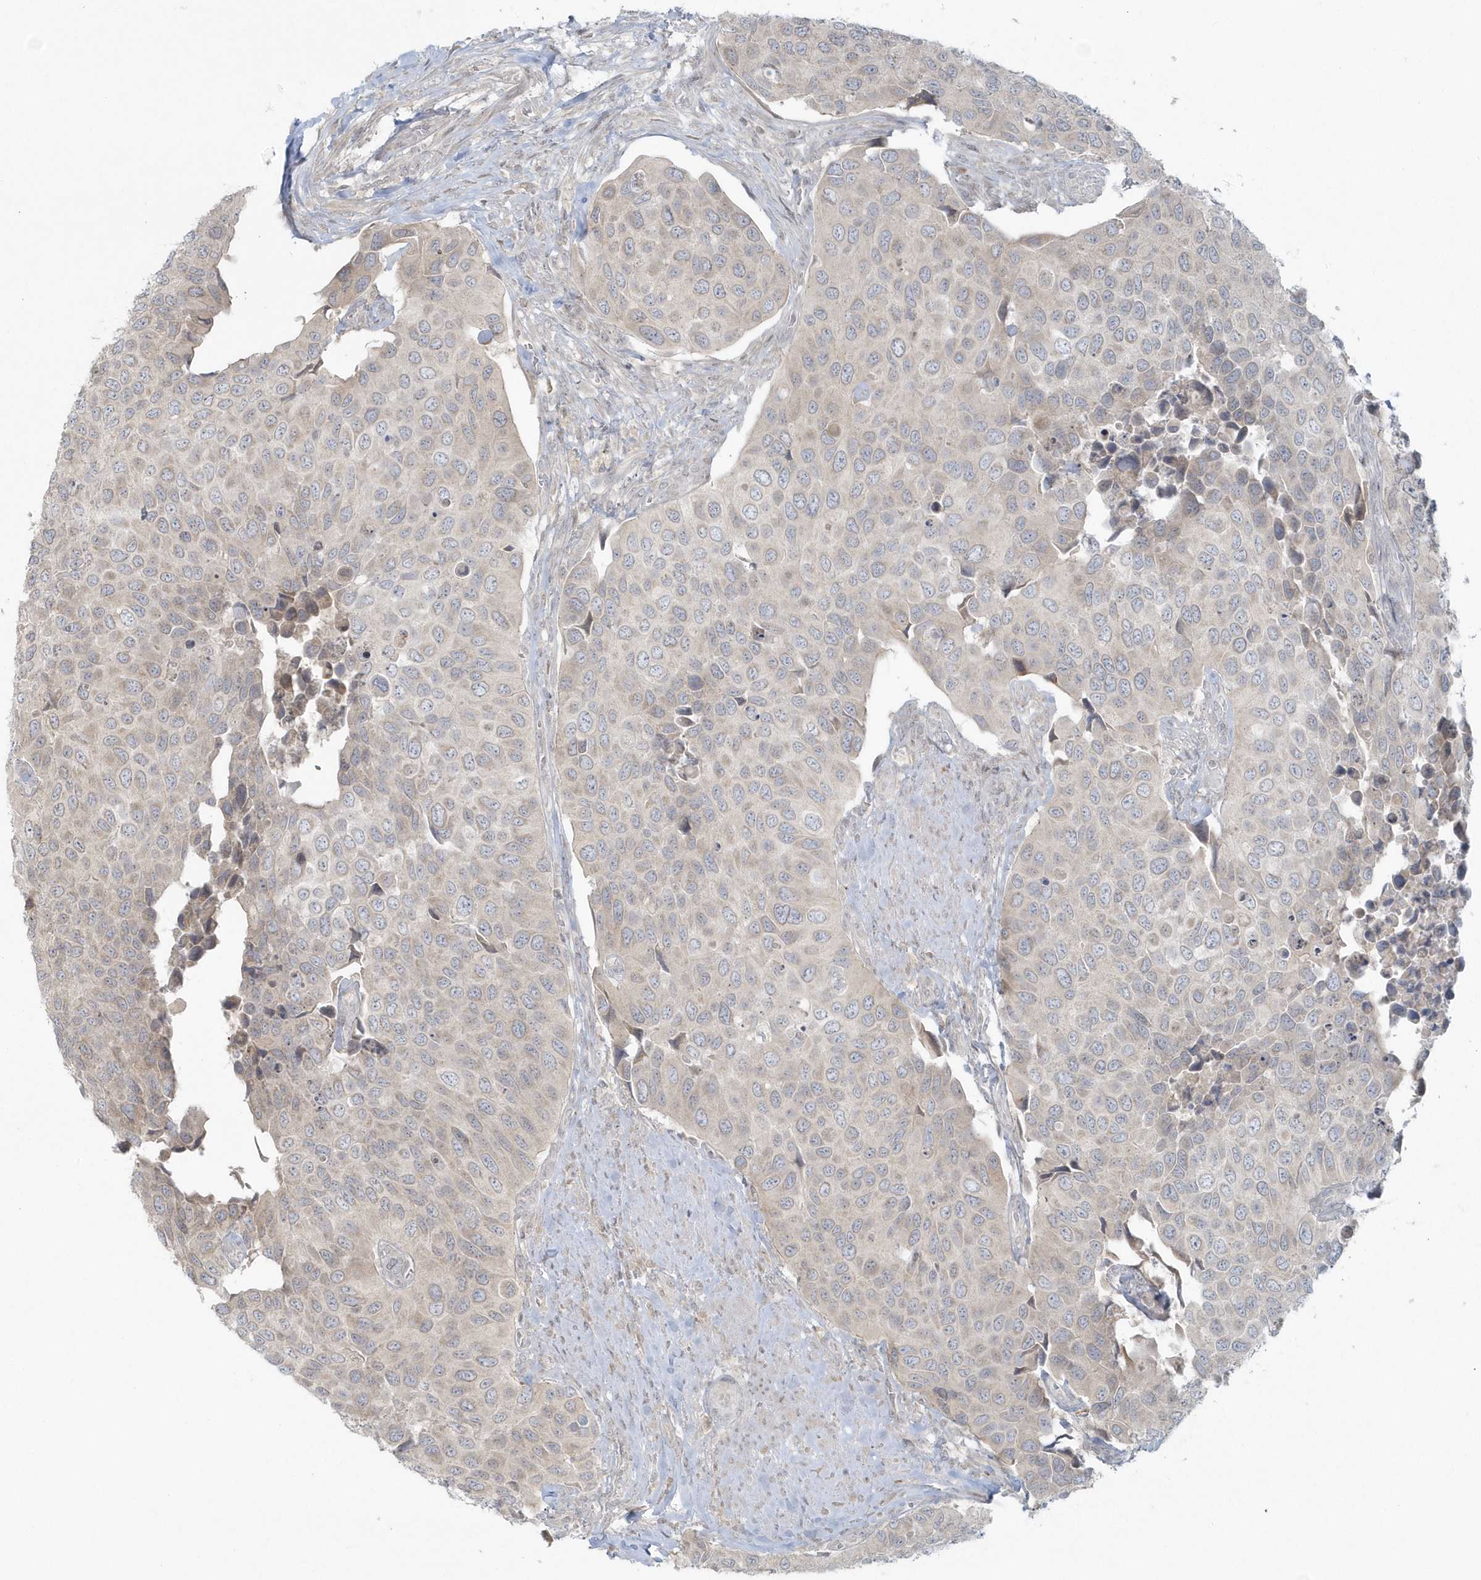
{"staining": {"intensity": "negative", "quantity": "none", "location": "none"}, "tissue": "urothelial cancer", "cell_type": "Tumor cells", "image_type": "cancer", "snomed": [{"axis": "morphology", "description": "Urothelial carcinoma, High grade"}, {"axis": "topography", "description": "Urinary bladder"}], "caption": "High power microscopy photomicrograph of an IHC photomicrograph of urothelial cancer, revealing no significant staining in tumor cells.", "gene": "BLTP3A", "patient": {"sex": "male", "age": 74}}